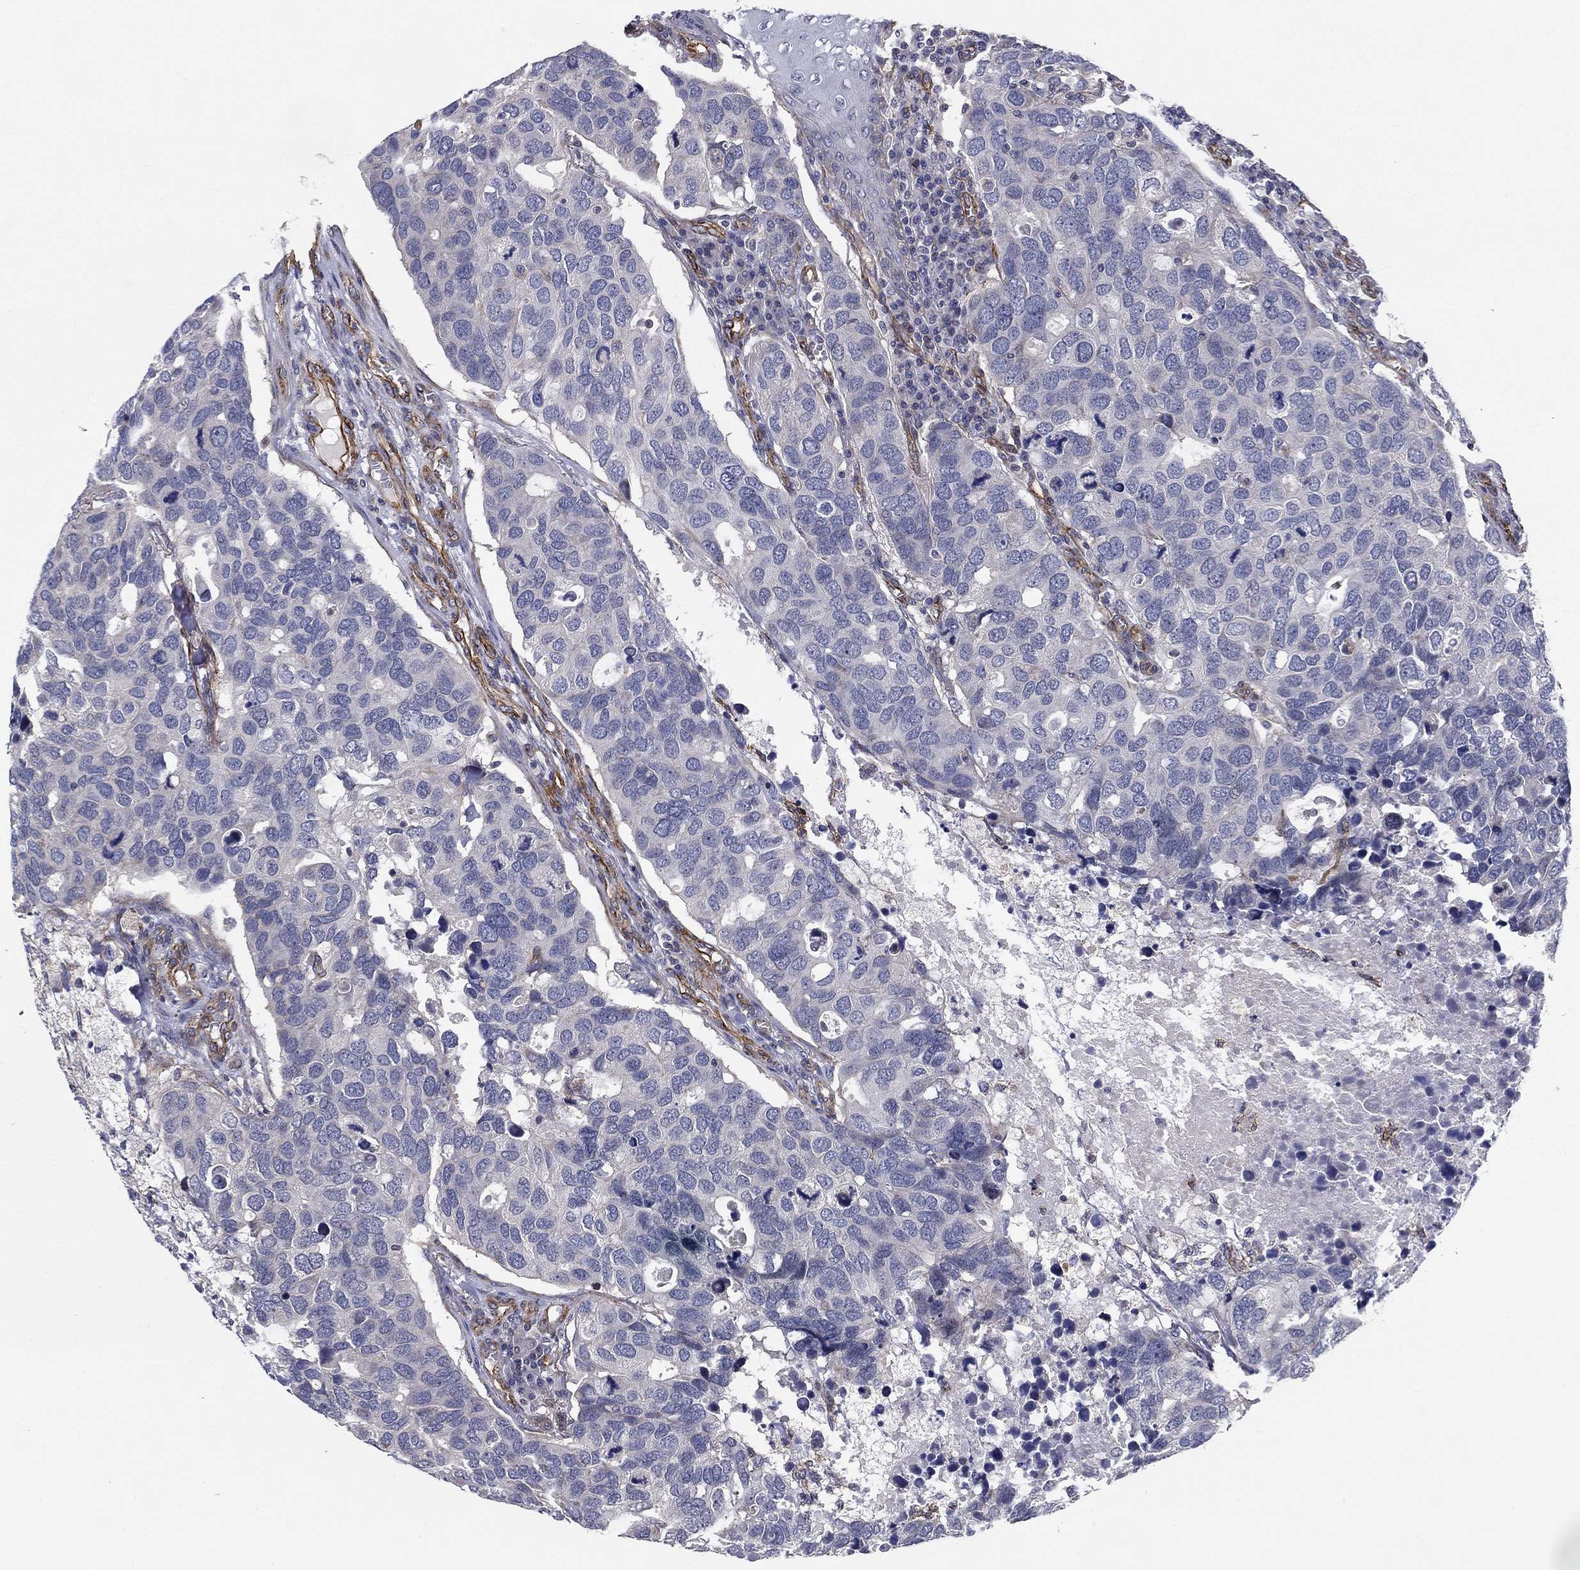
{"staining": {"intensity": "negative", "quantity": "none", "location": "none"}, "tissue": "breast cancer", "cell_type": "Tumor cells", "image_type": "cancer", "snomed": [{"axis": "morphology", "description": "Duct carcinoma"}, {"axis": "topography", "description": "Breast"}], "caption": "Protein analysis of breast cancer (infiltrating ductal carcinoma) shows no significant staining in tumor cells. (DAB immunohistochemistry (IHC) visualized using brightfield microscopy, high magnification).", "gene": "SYNC", "patient": {"sex": "female", "age": 83}}